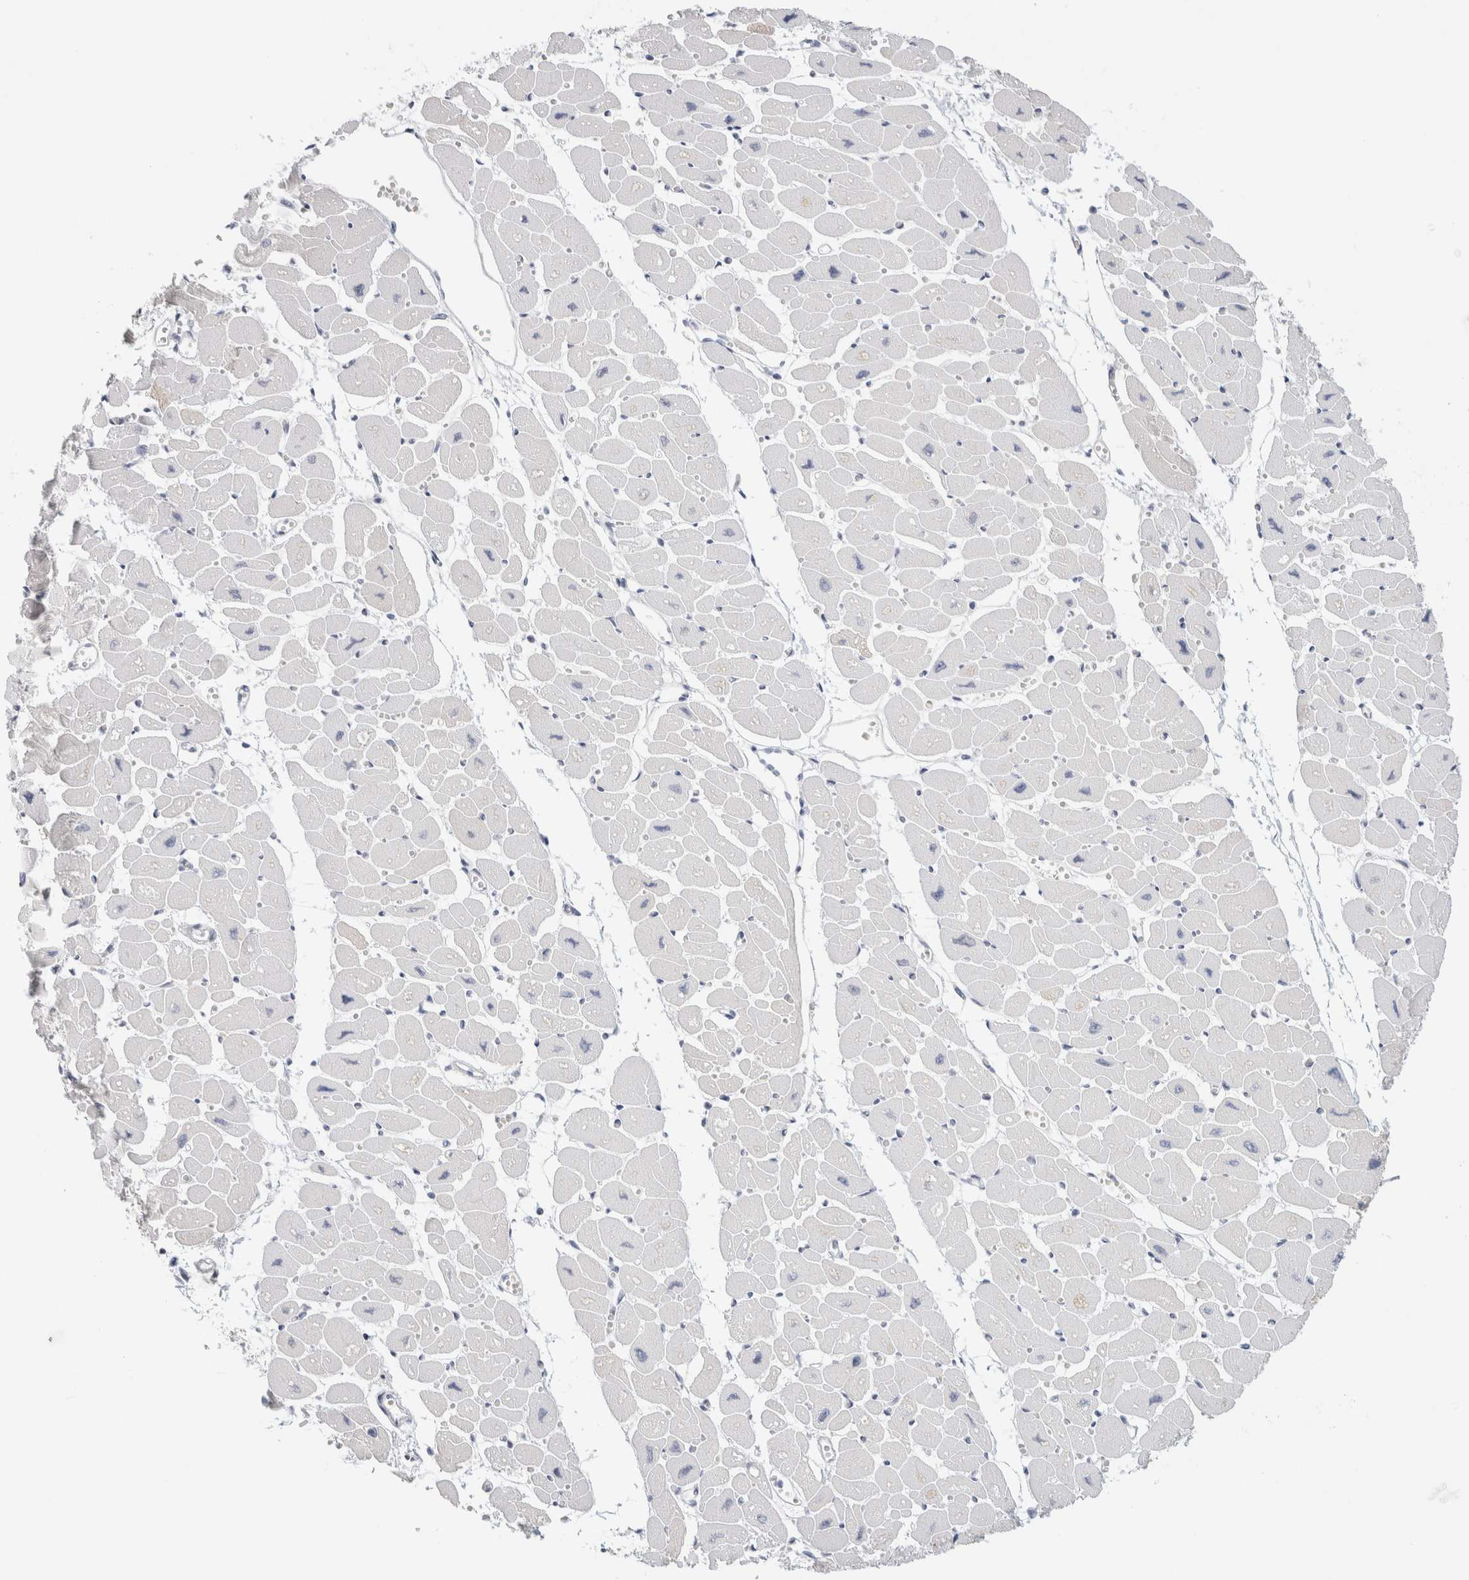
{"staining": {"intensity": "negative", "quantity": "none", "location": "none"}, "tissue": "heart muscle", "cell_type": "Cardiomyocytes", "image_type": "normal", "snomed": [{"axis": "morphology", "description": "Normal tissue, NOS"}, {"axis": "topography", "description": "Heart"}], "caption": "A histopathology image of heart muscle stained for a protein demonstrates no brown staining in cardiomyocytes.", "gene": "RTN4", "patient": {"sex": "female", "age": 54}}